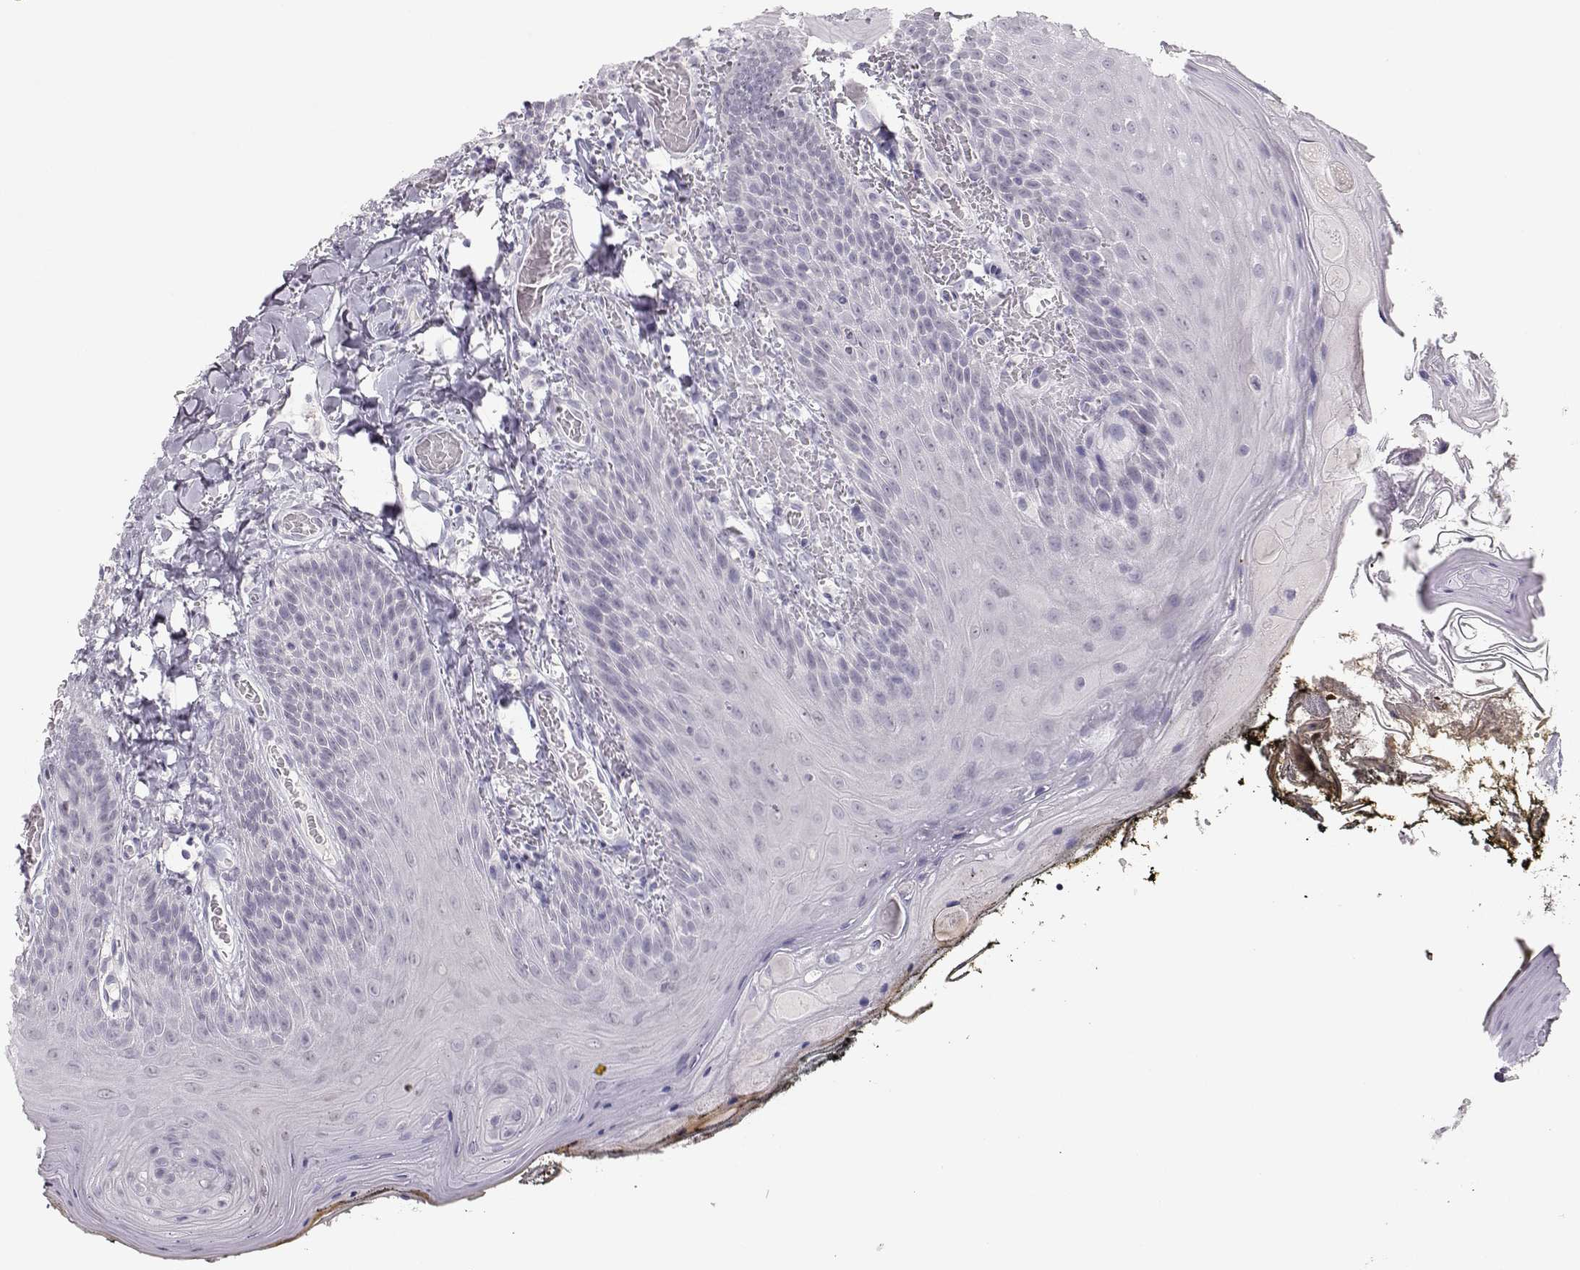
{"staining": {"intensity": "negative", "quantity": "none", "location": "none"}, "tissue": "oral mucosa", "cell_type": "Squamous epithelial cells", "image_type": "normal", "snomed": [{"axis": "morphology", "description": "Normal tissue, NOS"}, {"axis": "topography", "description": "Oral tissue"}], "caption": "A high-resolution photomicrograph shows IHC staining of unremarkable oral mucosa, which exhibits no significant staining in squamous epithelial cells. Nuclei are stained in blue.", "gene": "IMPG1", "patient": {"sex": "male", "age": 9}}